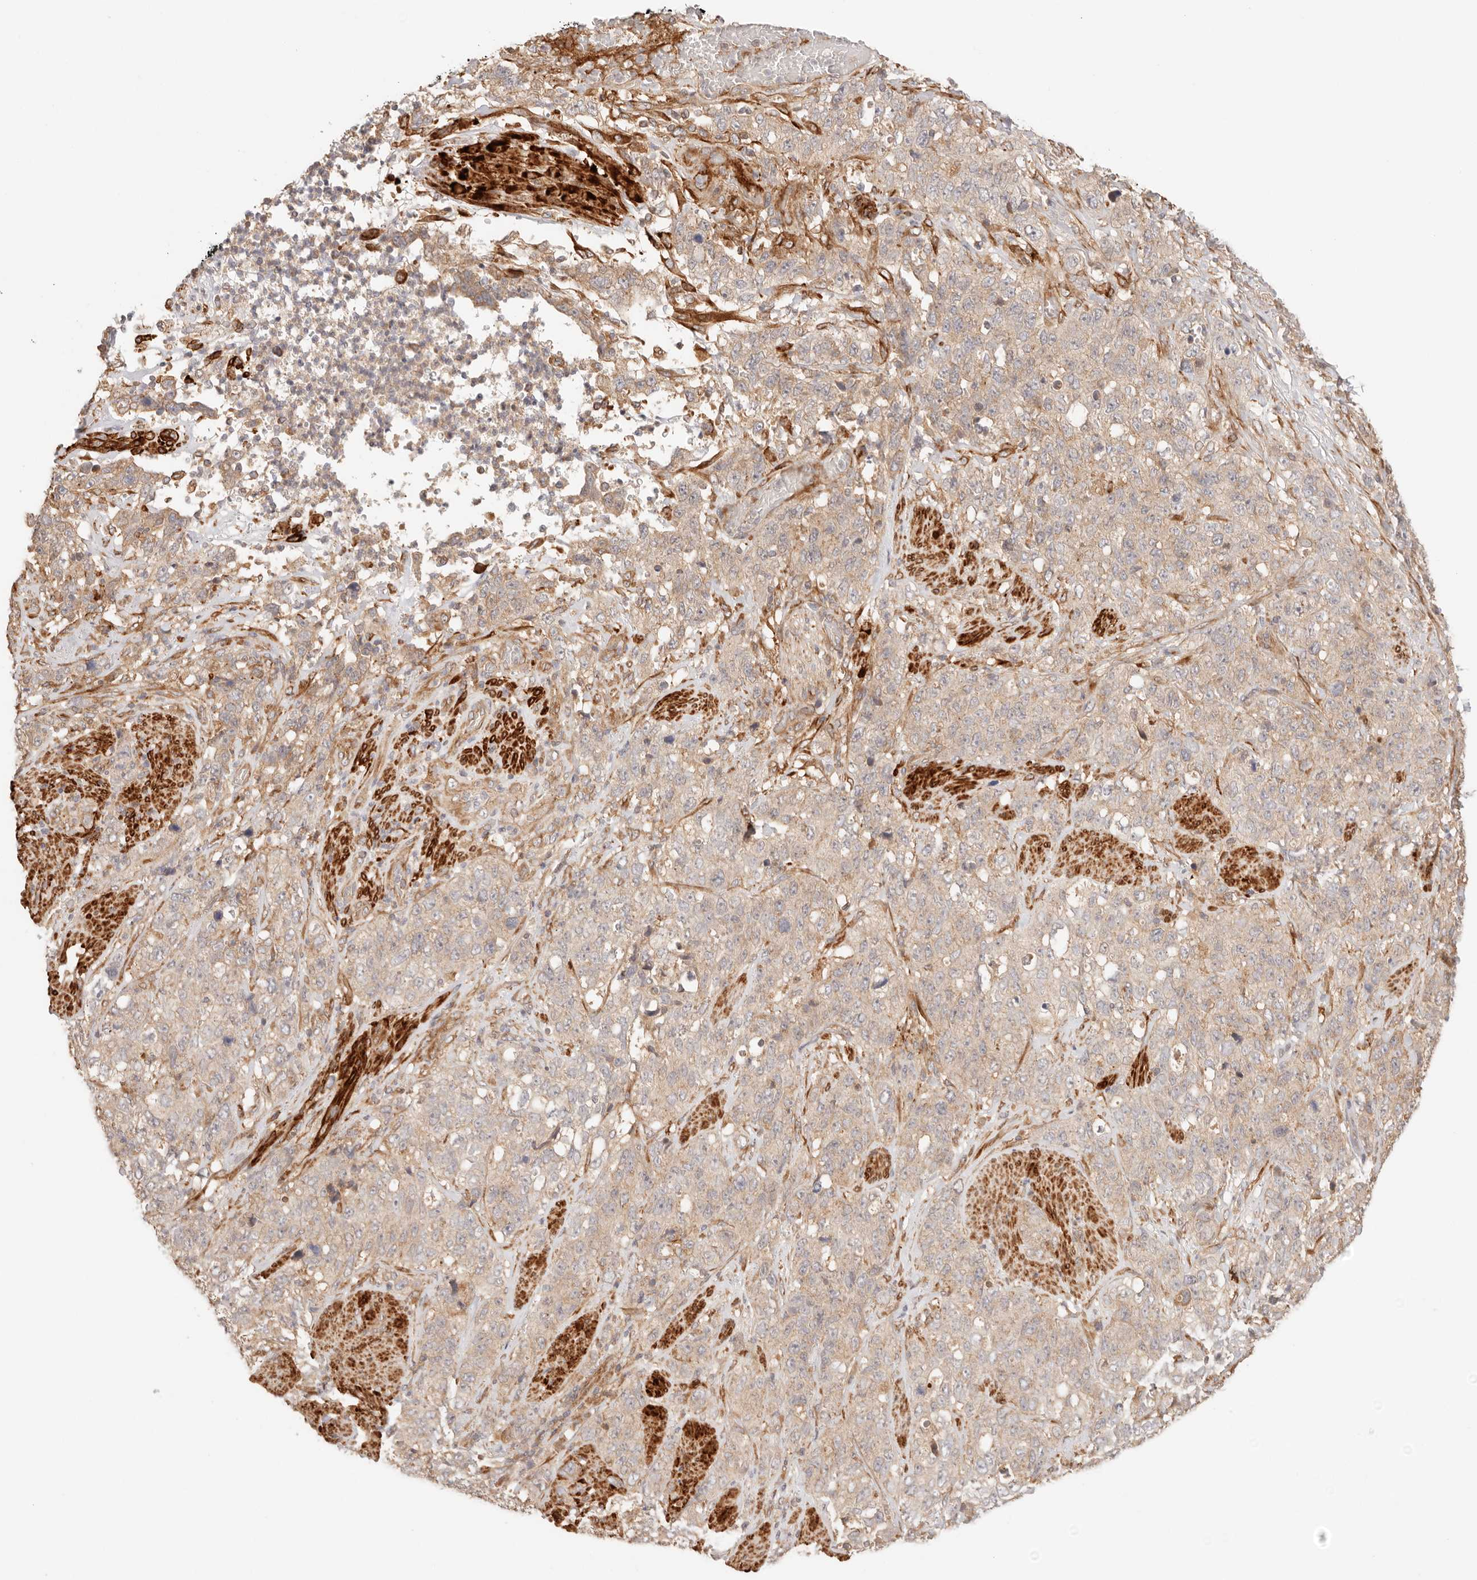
{"staining": {"intensity": "weak", "quantity": ">75%", "location": "cytoplasmic/membranous"}, "tissue": "stomach cancer", "cell_type": "Tumor cells", "image_type": "cancer", "snomed": [{"axis": "morphology", "description": "Adenocarcinoma, NOS"}, {"axis": "topography", "description": "Stomach"}], "caption": "Brown immunohistochemical staining in stomach cancer (adenocarcinoma) exhibits weak cytoplasmic/membranous positivity in approximately >75% of tumor cells.", "gene": "IL1R2", "patient": {"sex": "male", "age": 48}}